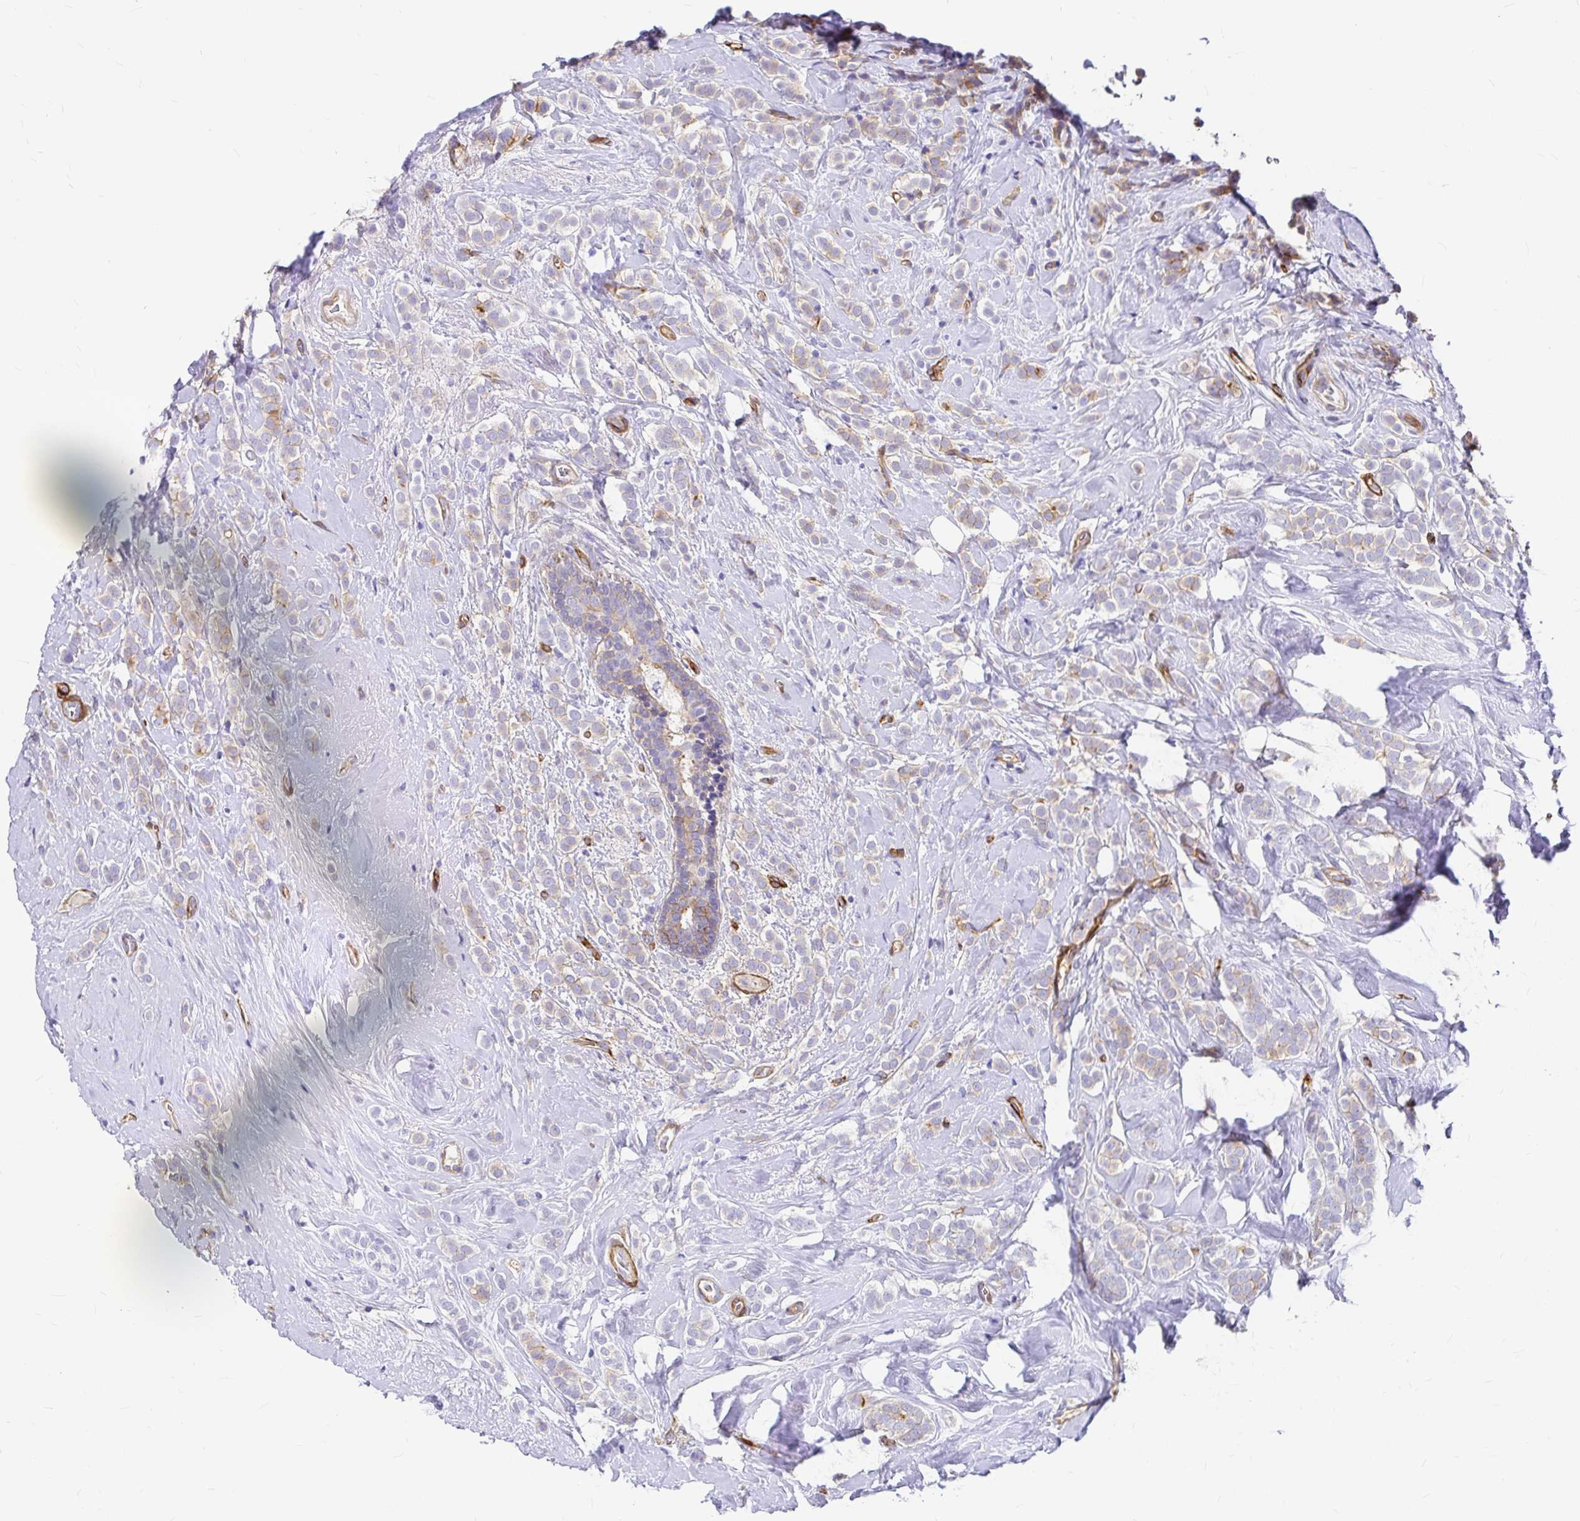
{"staining": {"intensity": "weak", "quantity": "<25%", "location": "cytoplasmic/membranous"}, "tissue": "breast cancer", "cell_type": "Tumor cells", "image_type": "cancer", "snomed": [{"axis": "morphology", "description": "Lobular carcinoma"}, {"axis": "topography", "description": "Breast"}], "caption": "Tumor cells show no significant expression in lobular carcinoma (breast). (Stains: DAB (3,3'-diaminobenzidine) immunohistochemistry with hematoxylin counter stain, Microscopy: brightfield microscopy at high magnification).", "gene": "MYO1B", "patient": {"sex": "female", "age": 49}}